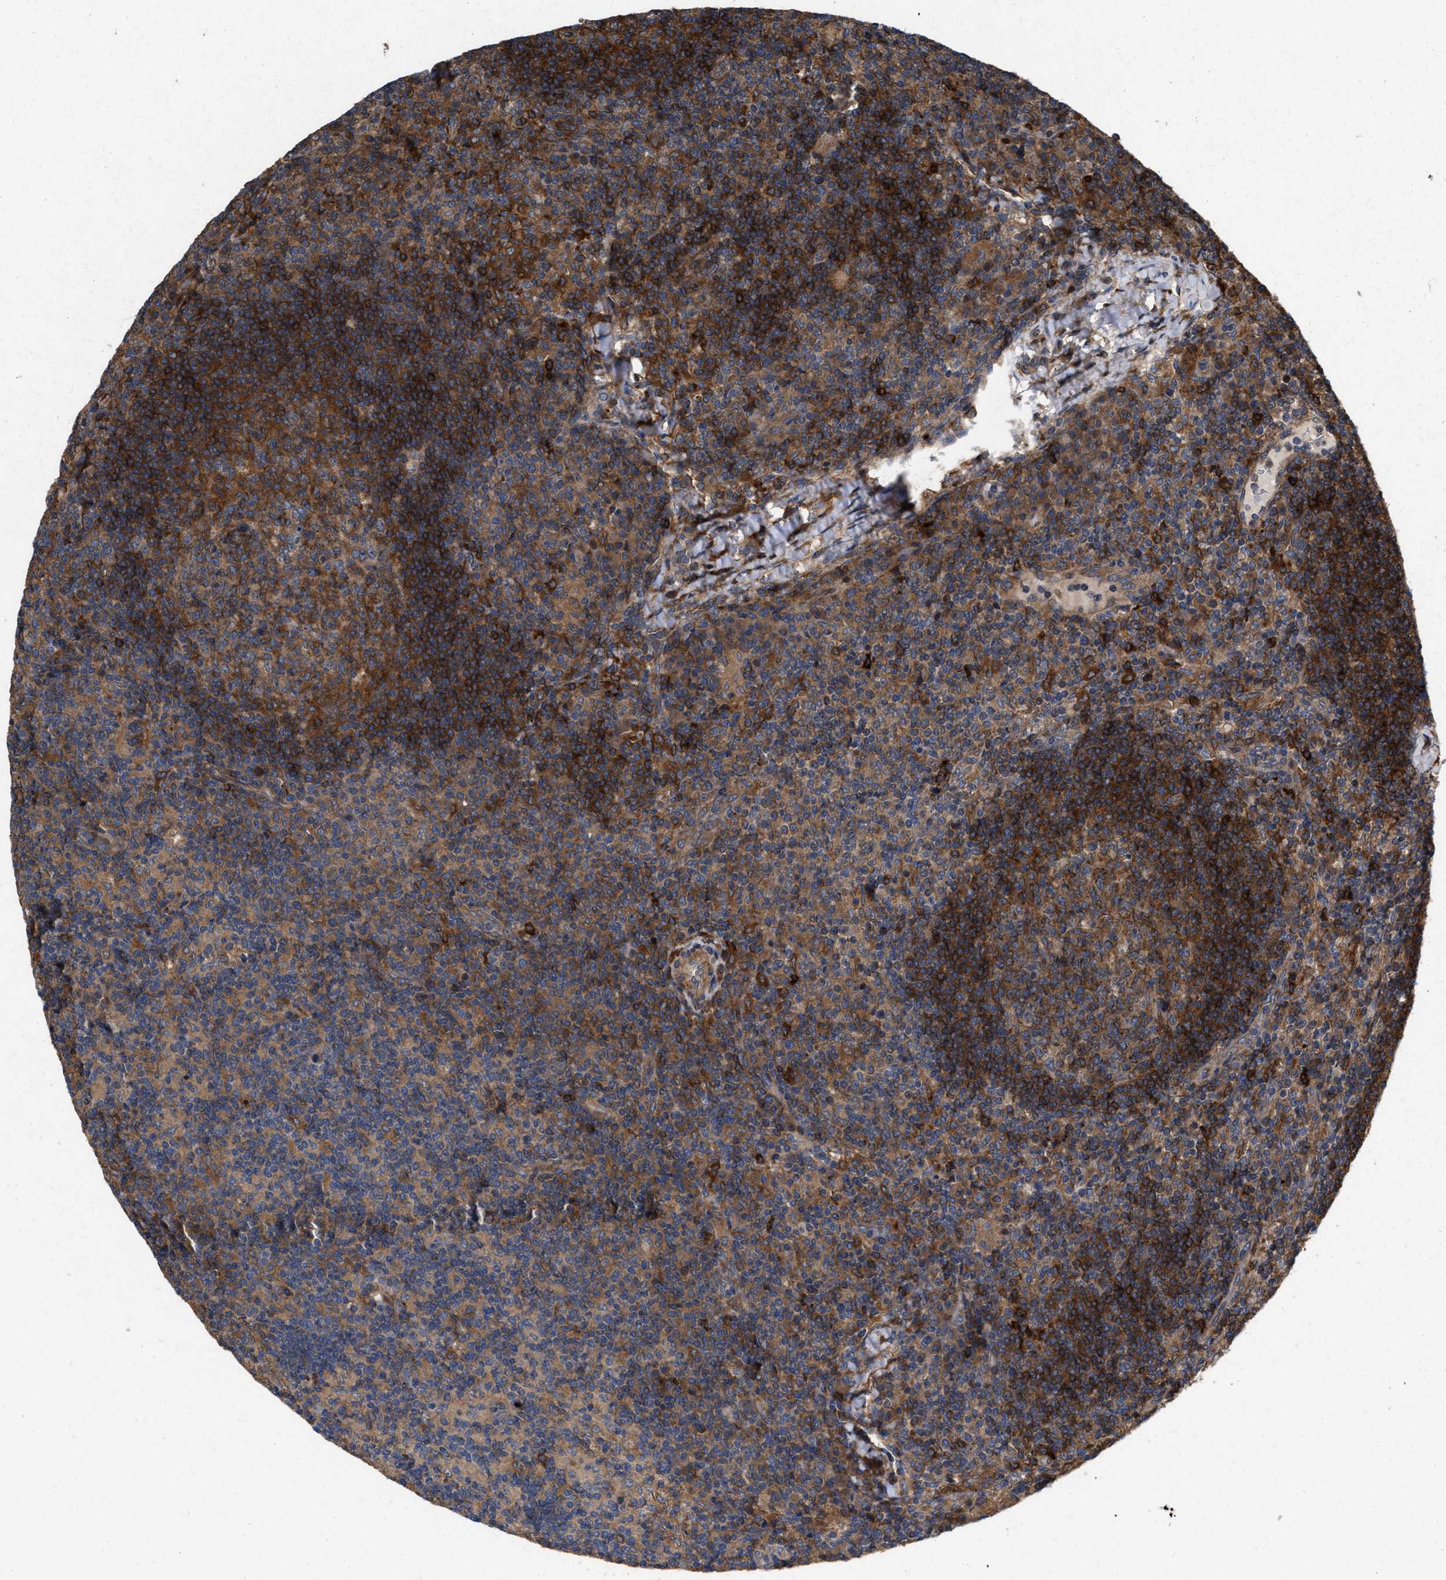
{"staining": {"intensity": "strong", "quantity": ">75%", "location": "cytoplasmic/membranous"}, "tissue": "lymph node", "cell_type": "Germinal center cells", "image_type": "normal", "snomed": [{"axis": "morphology", "description": "Normal tissue, NOS"}, {"axis": "morphology", "description": "Inflammation, NOS"}, {"axis": "topography", "description": "Lymph node"}], "caption": "IHC (DAB (3,3'-diaminobenzidine)) staining of unremarkable lymph node shows strong cytoplasmic/membranous protein positivity in approximately >75% of germinal center cells. Using DAB (3,3'-diaminobenzidine) (brown) and hematoxylin (blue) stains, captured at high magnification using brightfield microscopy.", "gene": "CDKN2C", "patient": {"sex": "male", "age": 55}}